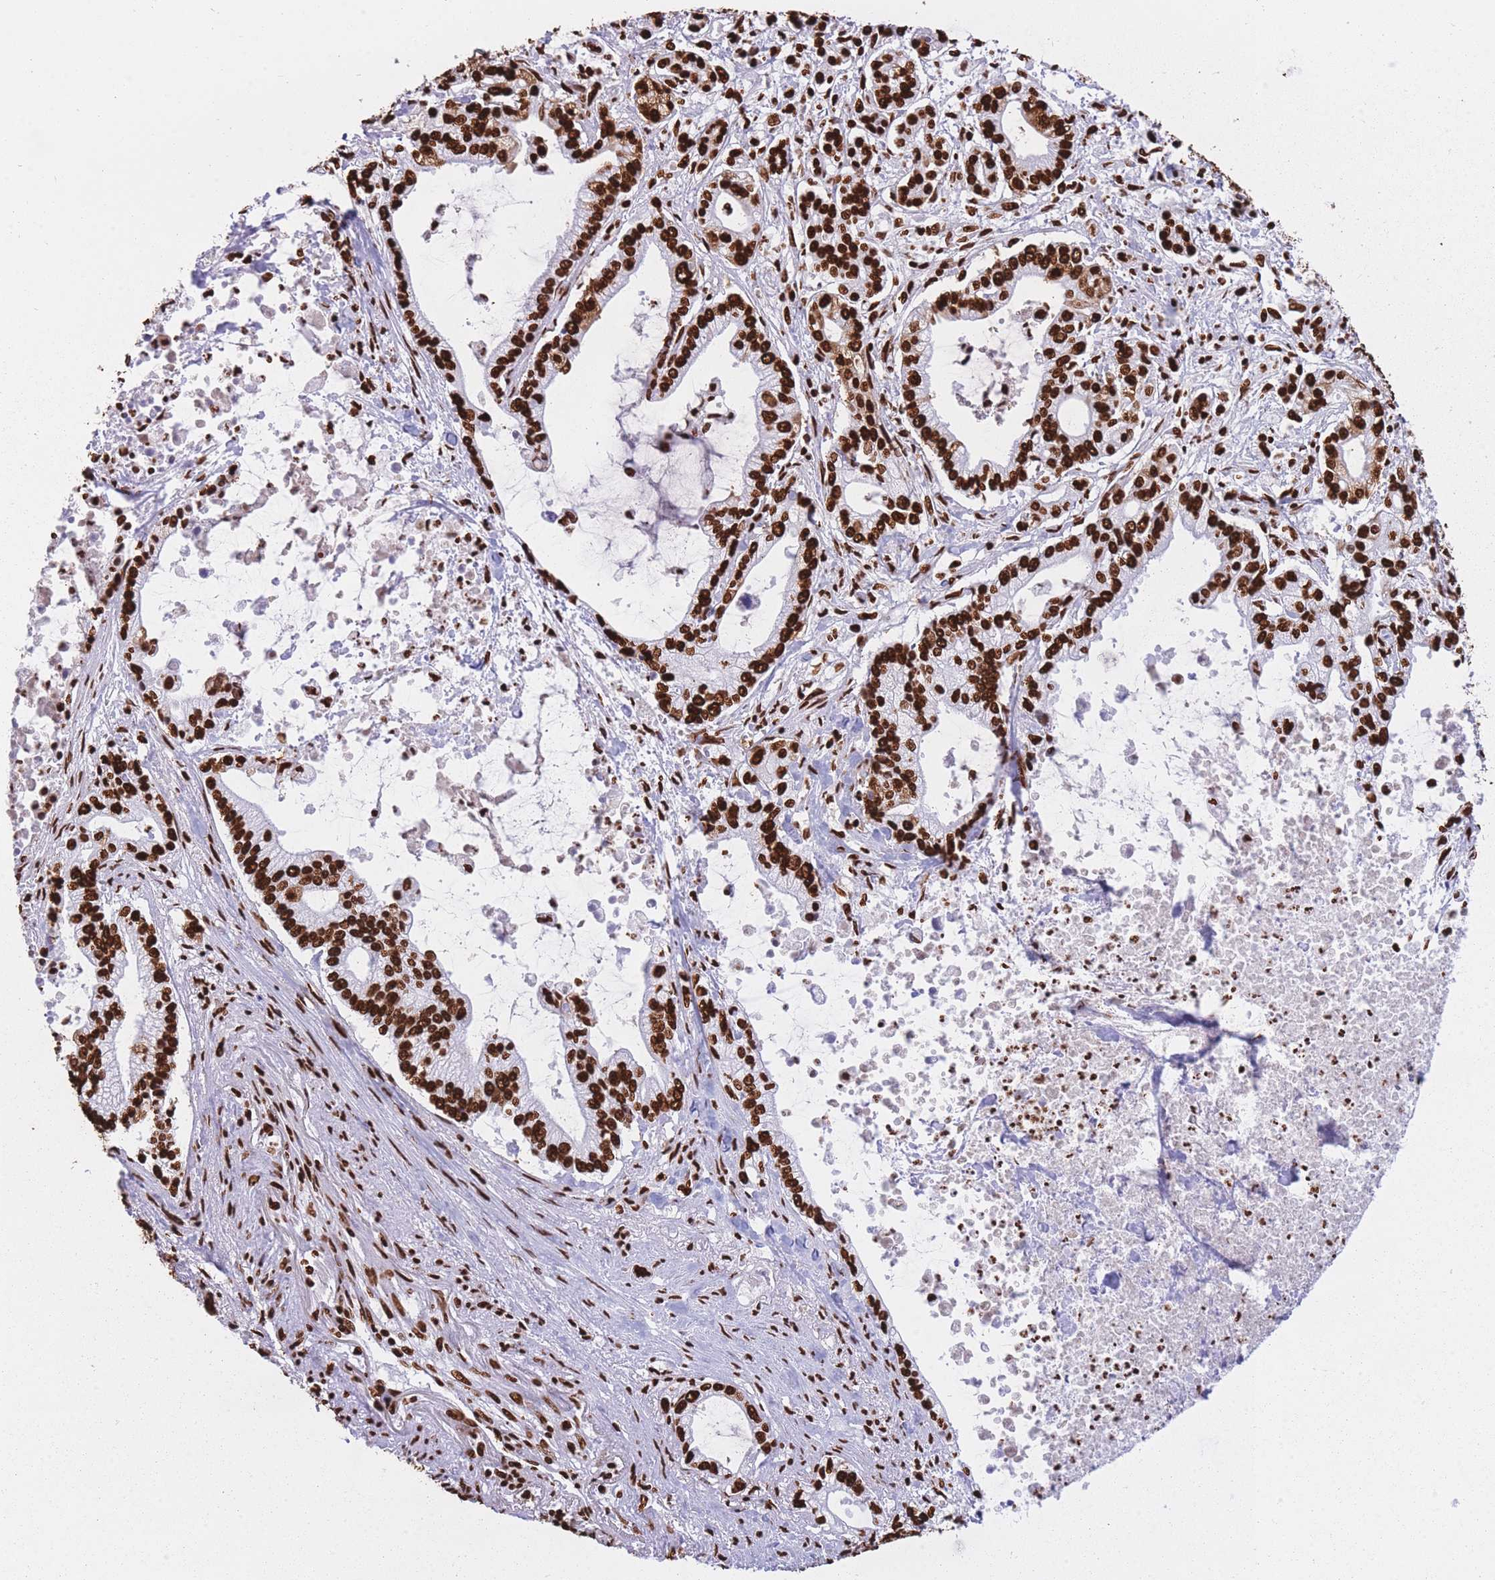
{"staining": {"intensity": "strong", "quantity": ">75%", "location": "nuclear"}, "tissue": "pancreatic cancer", "cell_type": "Tumor cells", "image_type": "cancer", "snomed": [{"axis": "morphology", "description": "Adenocarcinoma, NOS"}, {"axis": "topography", "description": "Pancreas"}], "caption": "The photomicrograph demonstrates immunohistochemical staining of pancreatic cancer (adenocarcinoma). There is strong nuclear positivity is appreciated in approximately >75% of tumor cells.", "gene": "HNRNPUL1", "patient": {"sex": "male", "age": 69}}